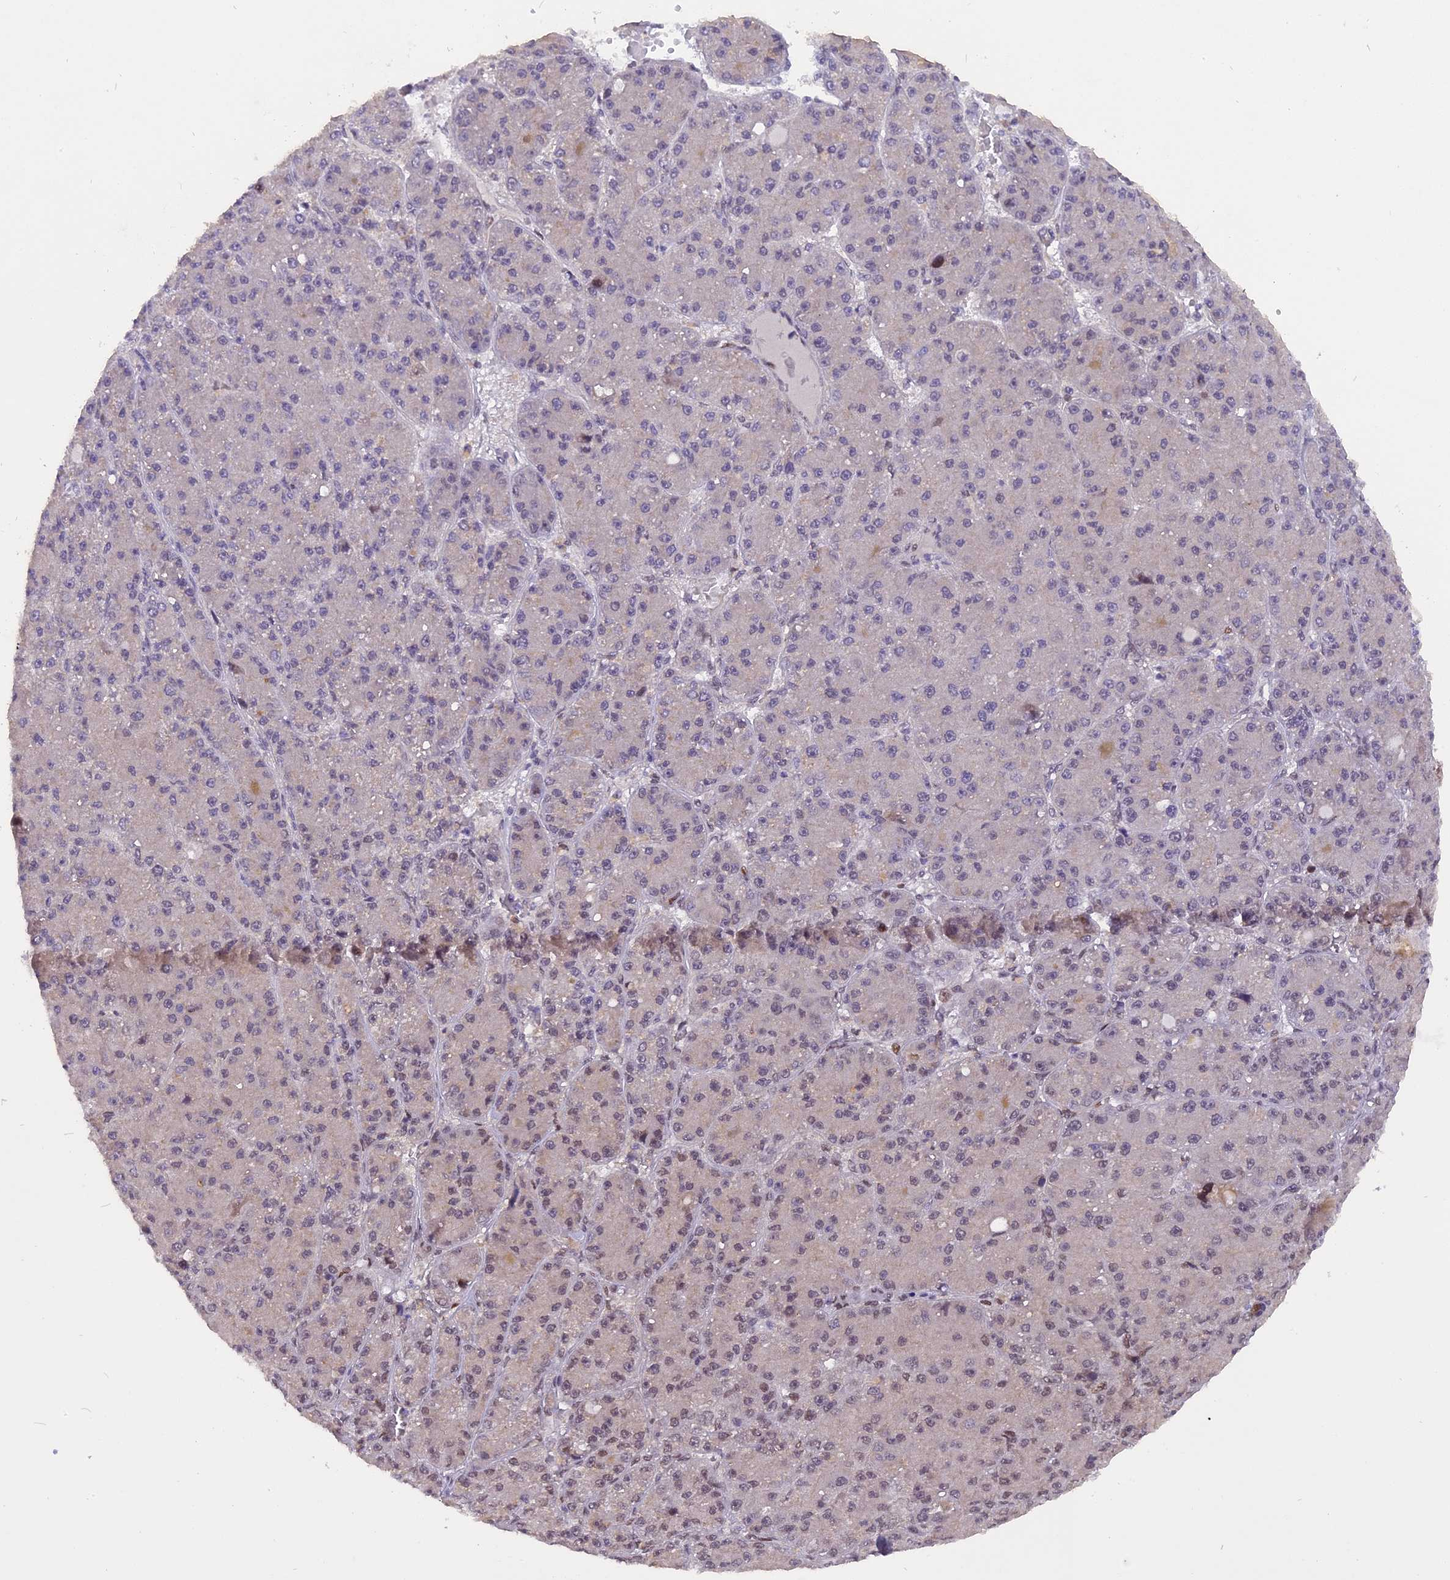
{"staining": {"intensity": "negative", "quantity": "none", "location": "none"}, "tissue": "liver cancer", "cell_type": "Tumor cells", "image_type": "cancer", "snomed": [{"axis": "morphology", "description": "Carcinoma, Hepatocellular, NOS"}, {"axis": "topography", "description": "Liver"}], "caption": "Tumor cells show no significant expression in liver cancer (hepatocellular carcinoma).", "gene": "RABGGTA", "patient": {"sex": "male", "age": 67}}